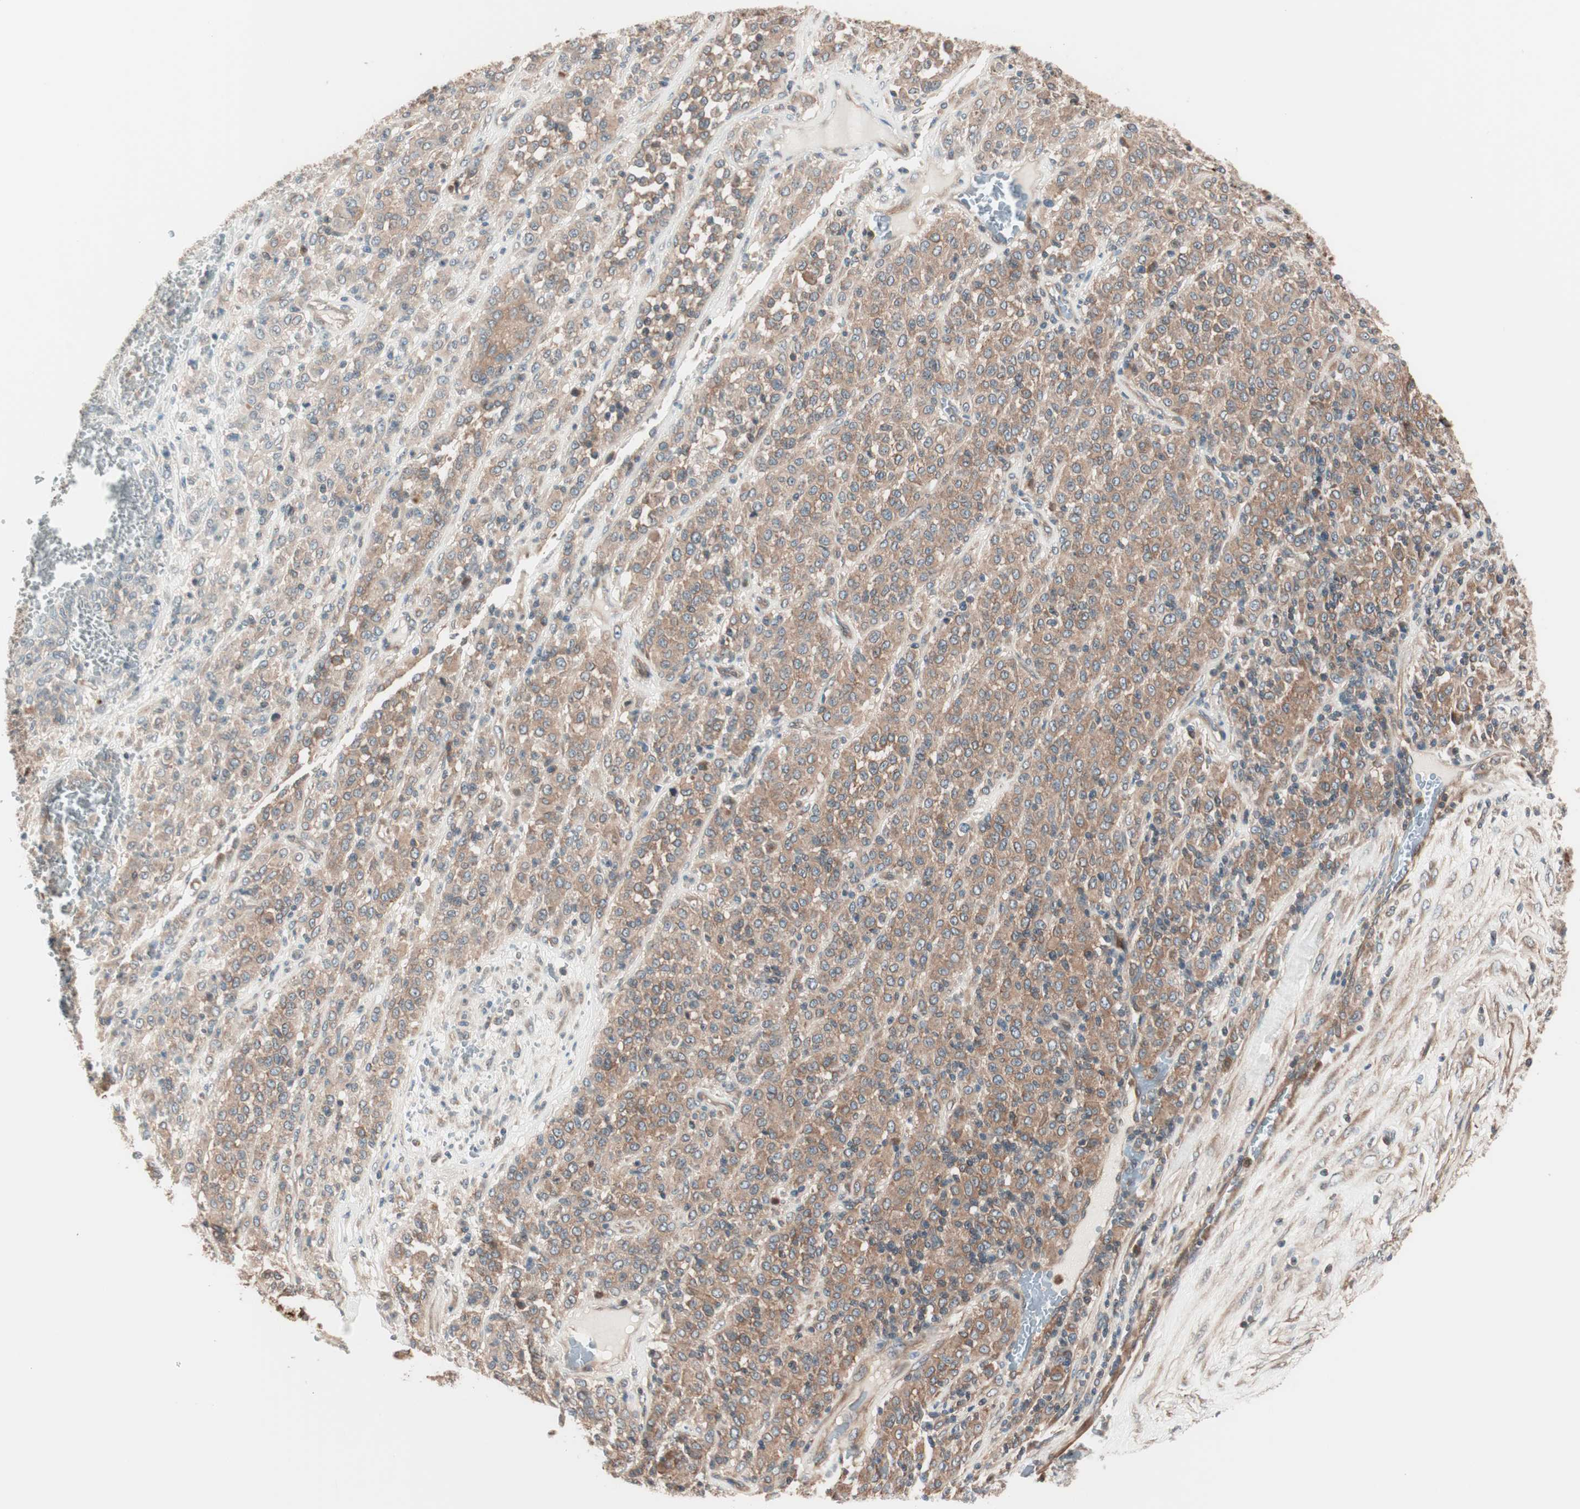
{"staining": {"intensity": "moderate", "quantity": ">75%", "location": "cytoplasmic/membranous"}, "tissue": "melanoma", "cell_type": "Tumor cells", "image_type": "cancer", "snomed": [{"axis": "morphology", "description": "Malignant melanoma, Metastatic site"}, {"axis": "topography", "description": "Pancreas"}], "caption": "Melanoma was stained to show a protein in brown. There is medium levels of moderate cytoplasmic/membranous staining in approximately >75% of tumor cells. (DAB IHC with brightfield microscopy, high magnification).", "gene": "TSG101", "patient": {"sex": "female", "age": 30}}